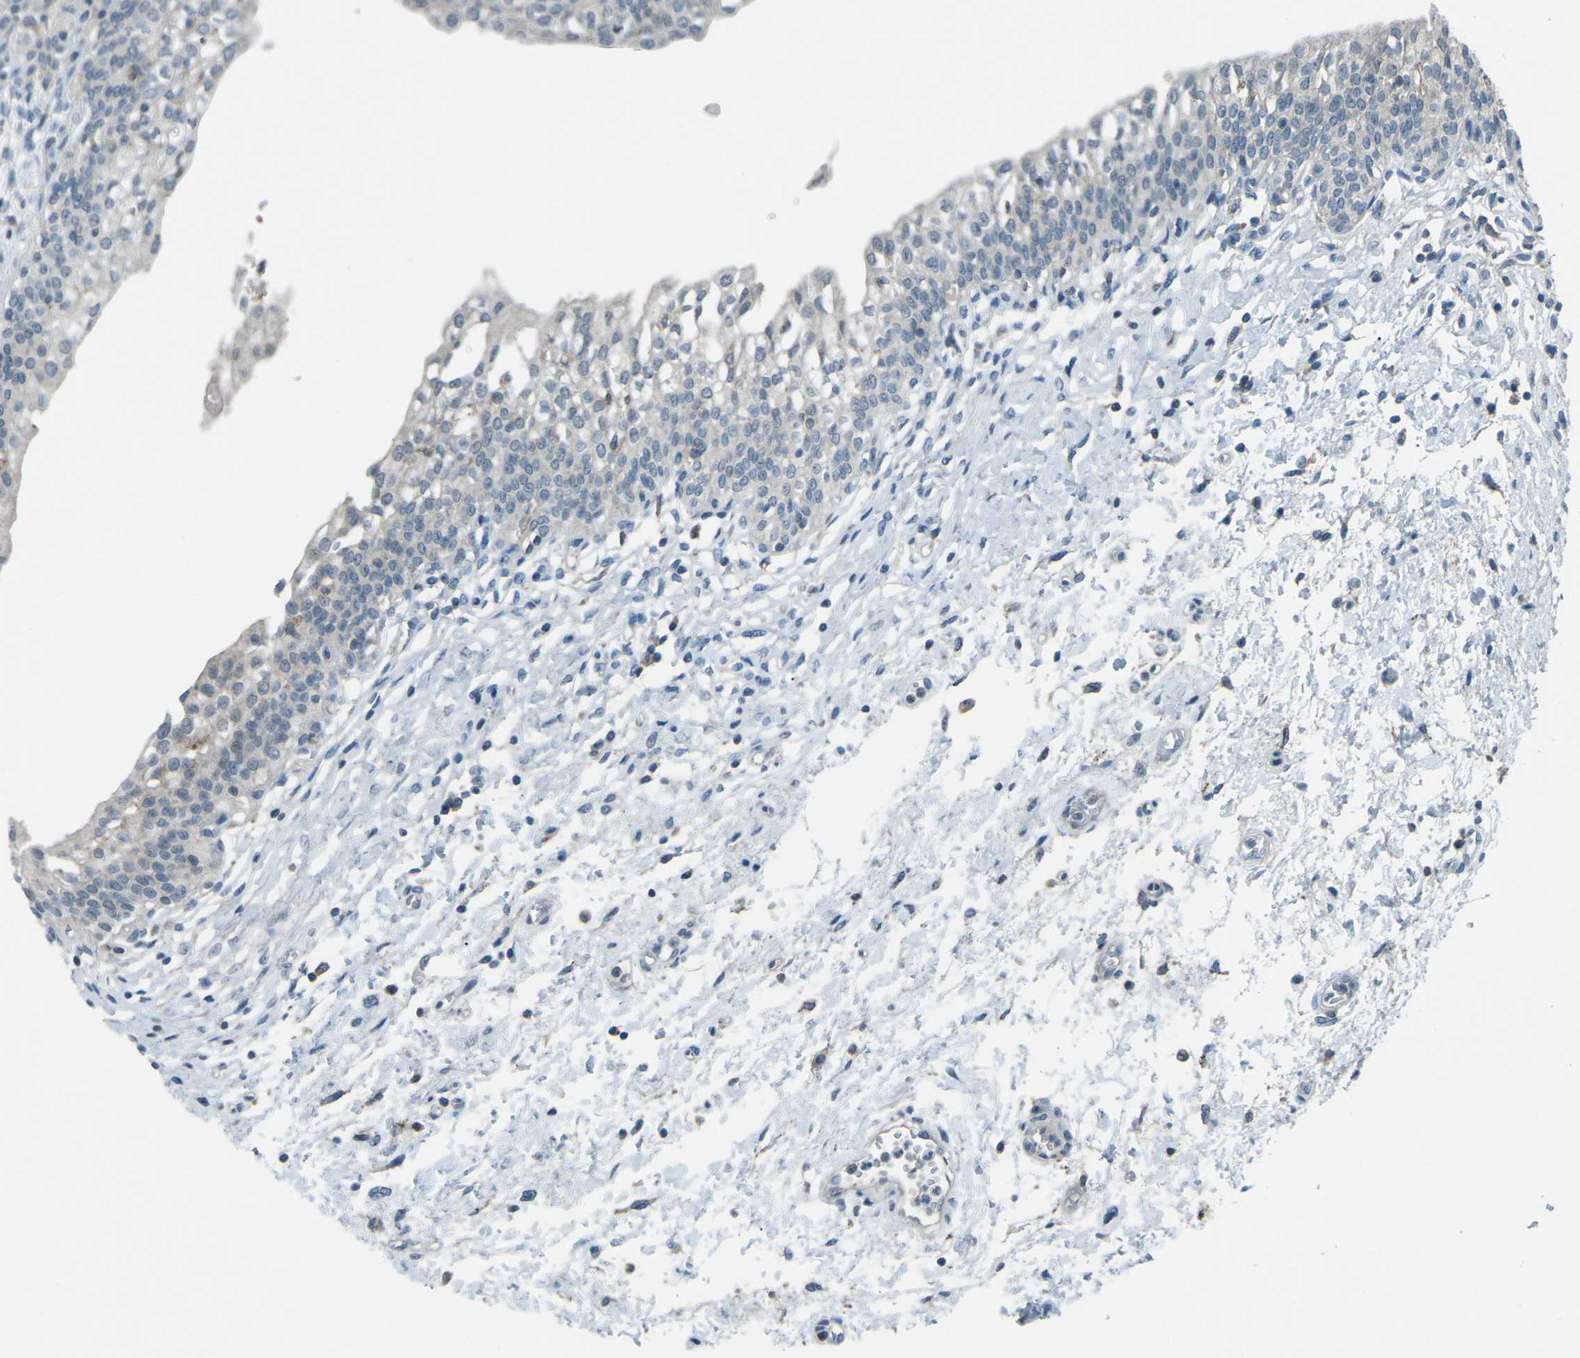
{"staining": {"intensity": "weak", "quantity": "25%-75%", "location": "cytoplasmic/membranous"}, "tissue": "urinary bladder", "cell_type": "Urothelial cells", "image_type": "normal", "snomed": [{"axis": "morphology", "description": "Normal tissue, NOS"}, {"axis": "topography", "description": "Urinary bladder"}], "caption": "Urinary bladder stained for a protein (brown) reveals weak cytoplasmic/membranous positive expression in about 25%-75% of urothelial cells.", "gene": "PRKCA", "patient": {"sex": "male", "age": 55}}